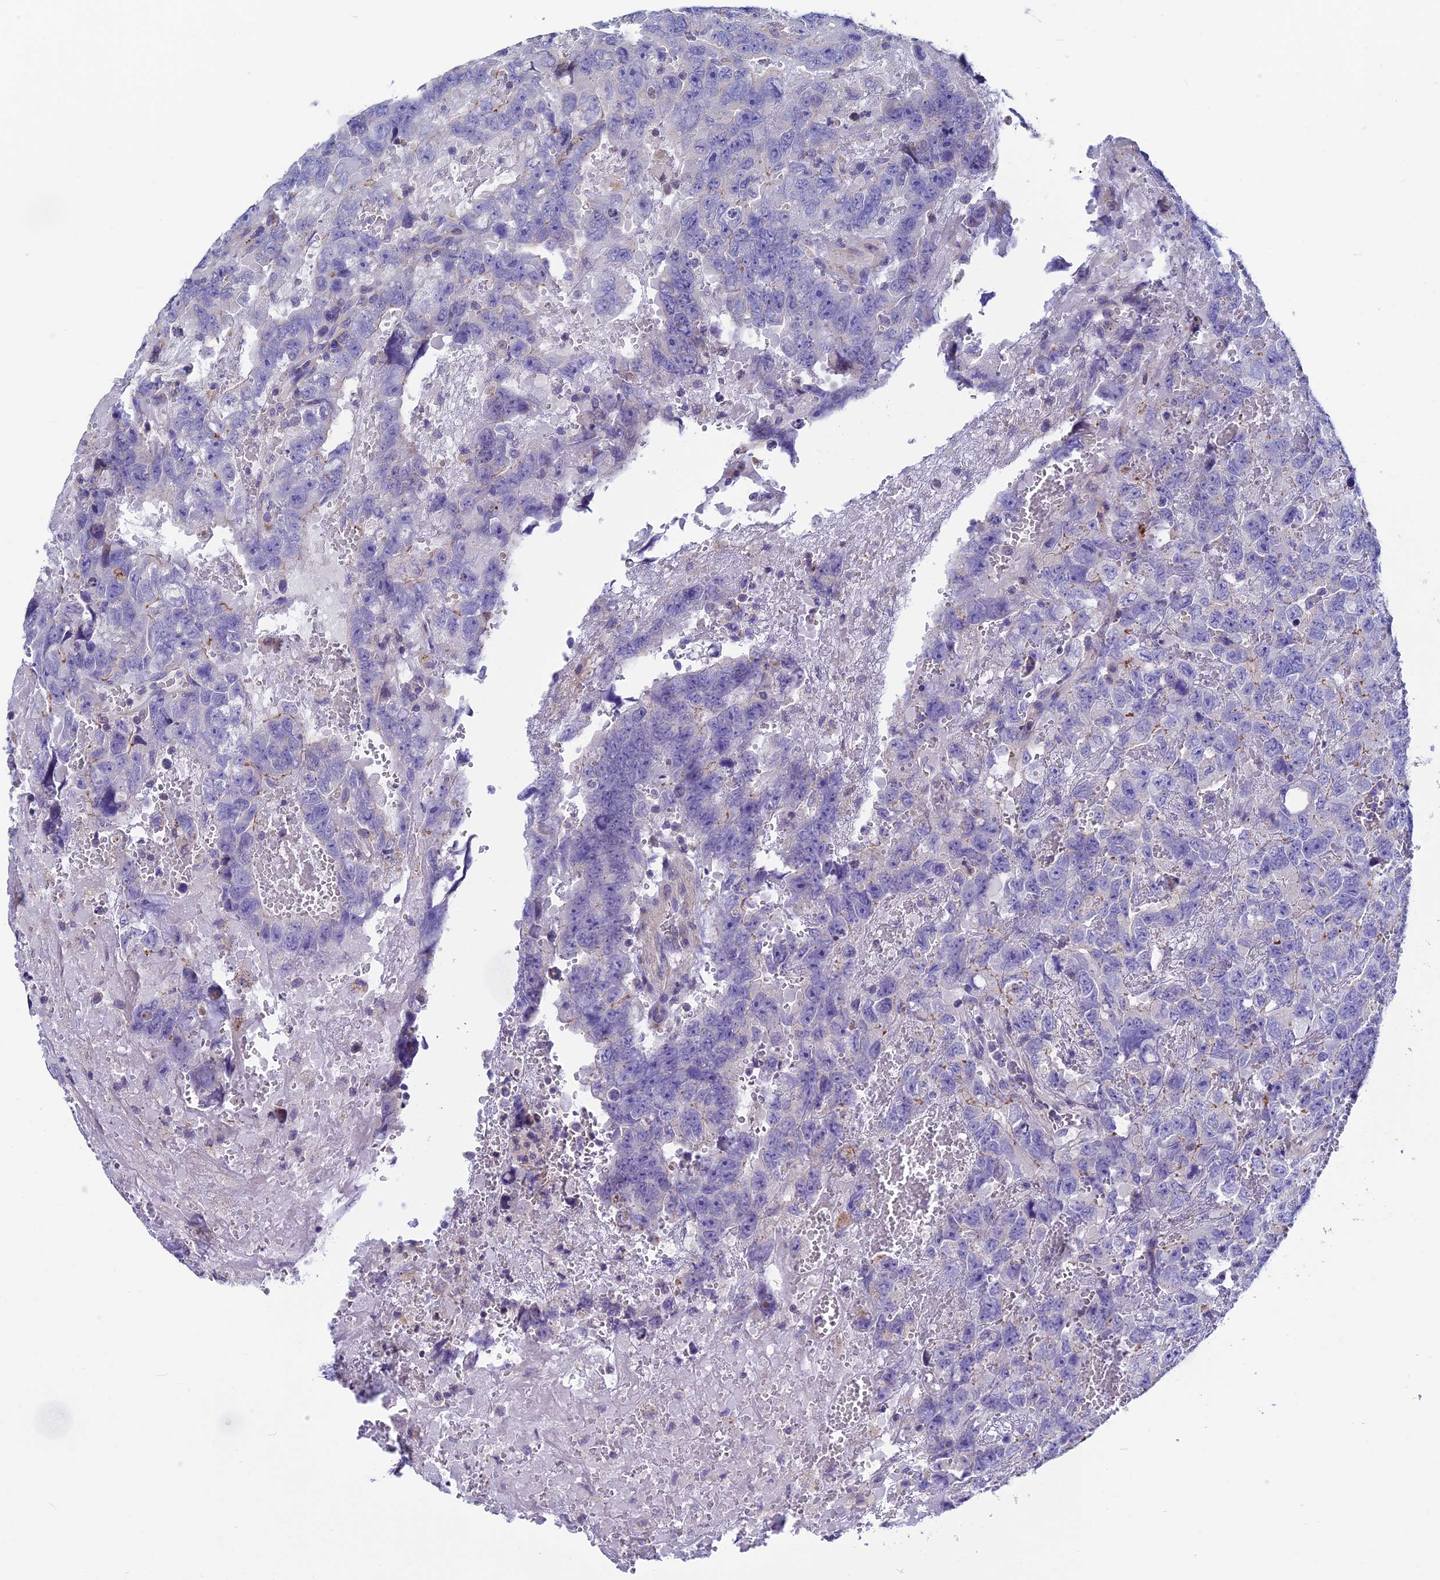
{"staining": {"intensity": "negative", "quantity": "none", "location": "none"}, "tissue": "testis cancer", "cell_type": "Tumor cells", "image_type": "cancer", "snomed": [{"axis": "morphology", "description": "Carcinoma, Embryonal, NOS"}, {"axis": "topography", "description": "Testis"}], "caption": "DAB (3,3'-diaminobenzidine) immunohistochemical staining of human testis cancer (embryonal carcinoma) demonstrates no significant positivity in tumor cells.", "gene": "FAM178B", "patient": {"sex": "male", "age": 45}}